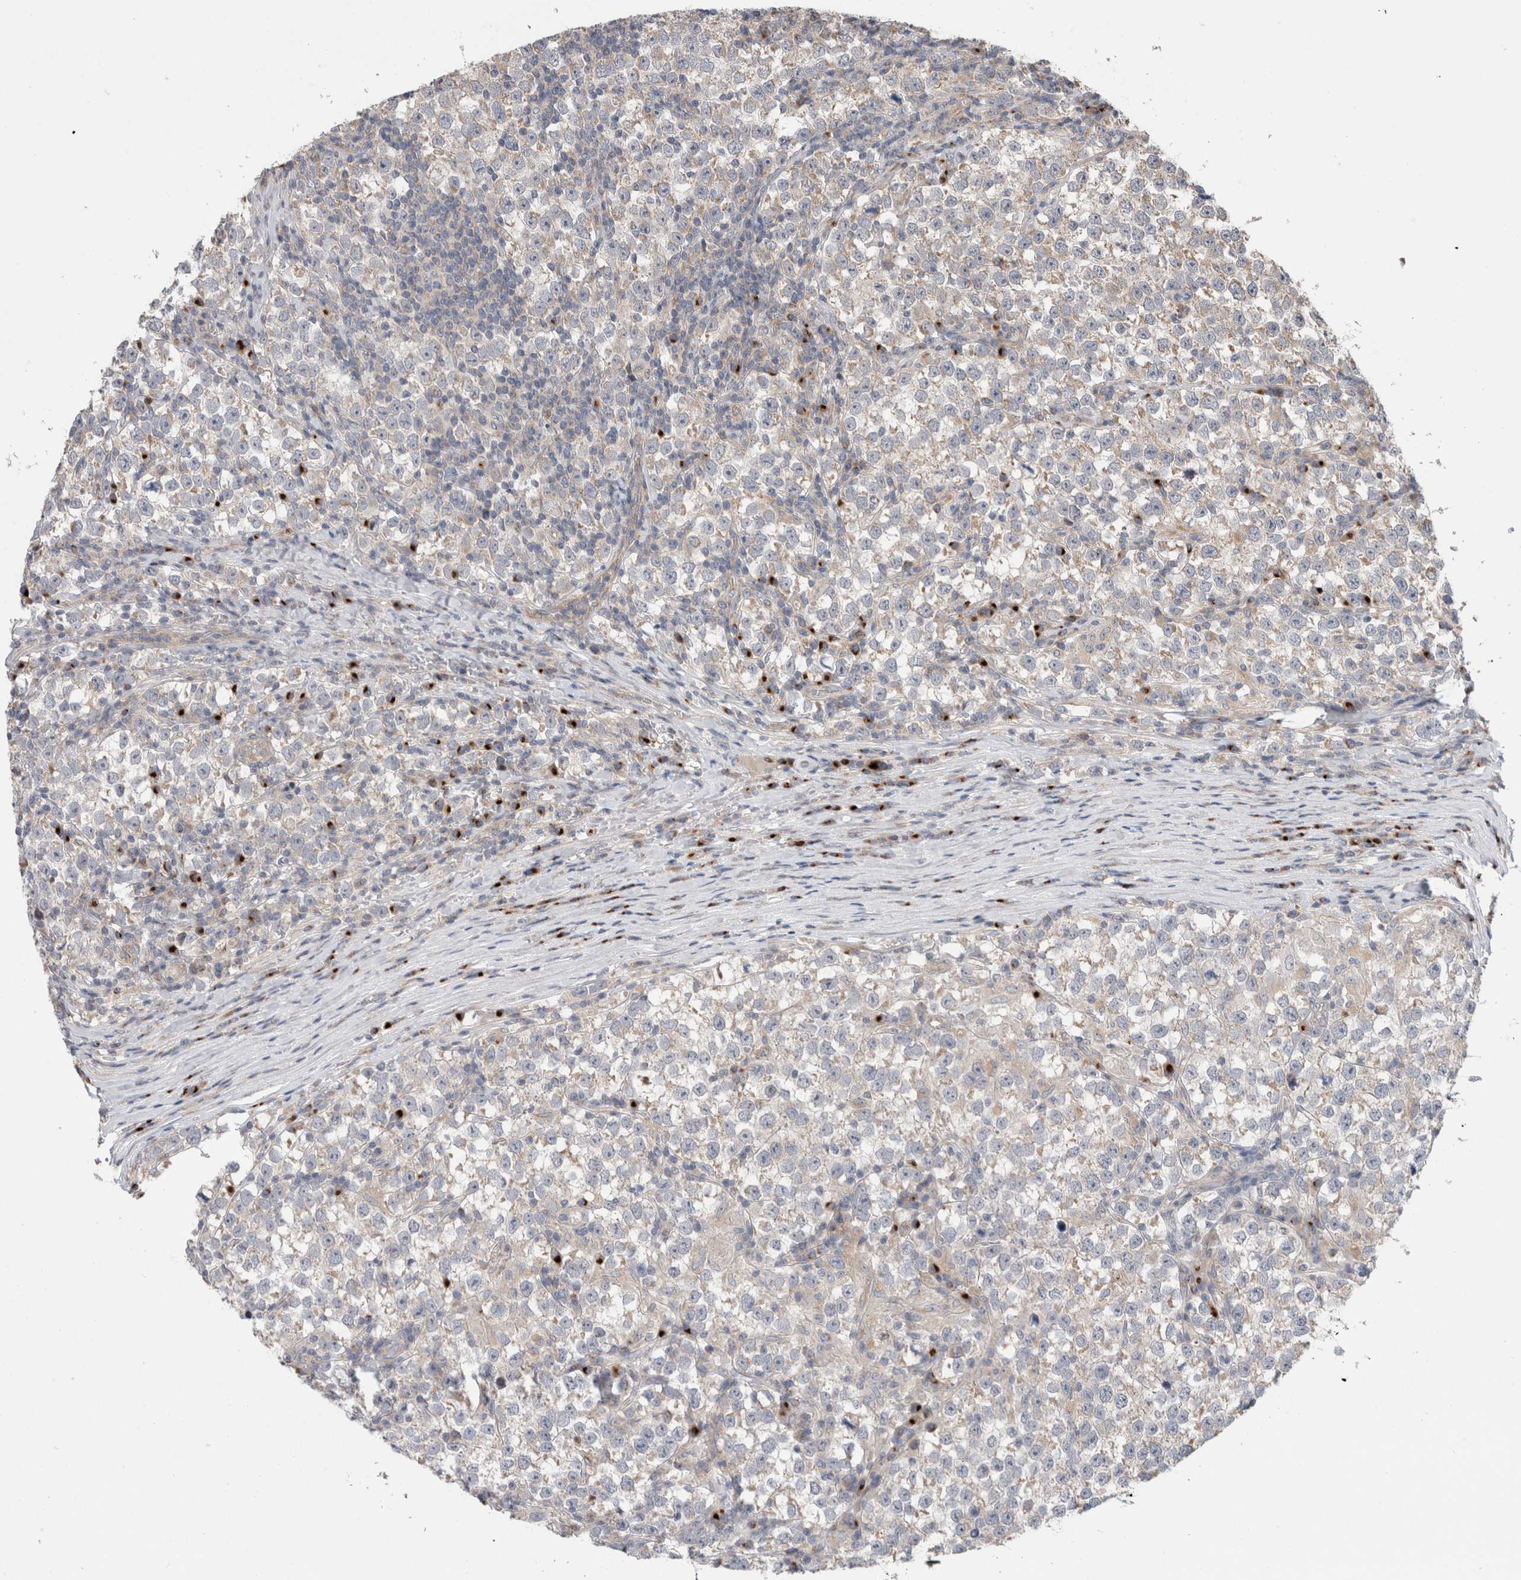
{"staining": {"intensity": "weak", "quantity": "<25%", "location": "cytoplasmic/membranous"}, "tissue": "testis cancer", "cell_type": "Tumor cells", "image_type": "cancer", "snomed": [{"axis": "morphology", "description": "Normal tissue, NOS"}, {"axis": "morphology", "description": "Seminoma, NOS"}, {"axis": "topography", "description": "Testis"}], "caption": "This photomicrograph is of testis seminoma stained with immunohistochemistry (IHC) to label a protein in brown with the nuclei are counter-stained blue. There is no staining in tumor cells.", "gene": "TRIM5", "patient": {"sex": "male", "age": 43}}